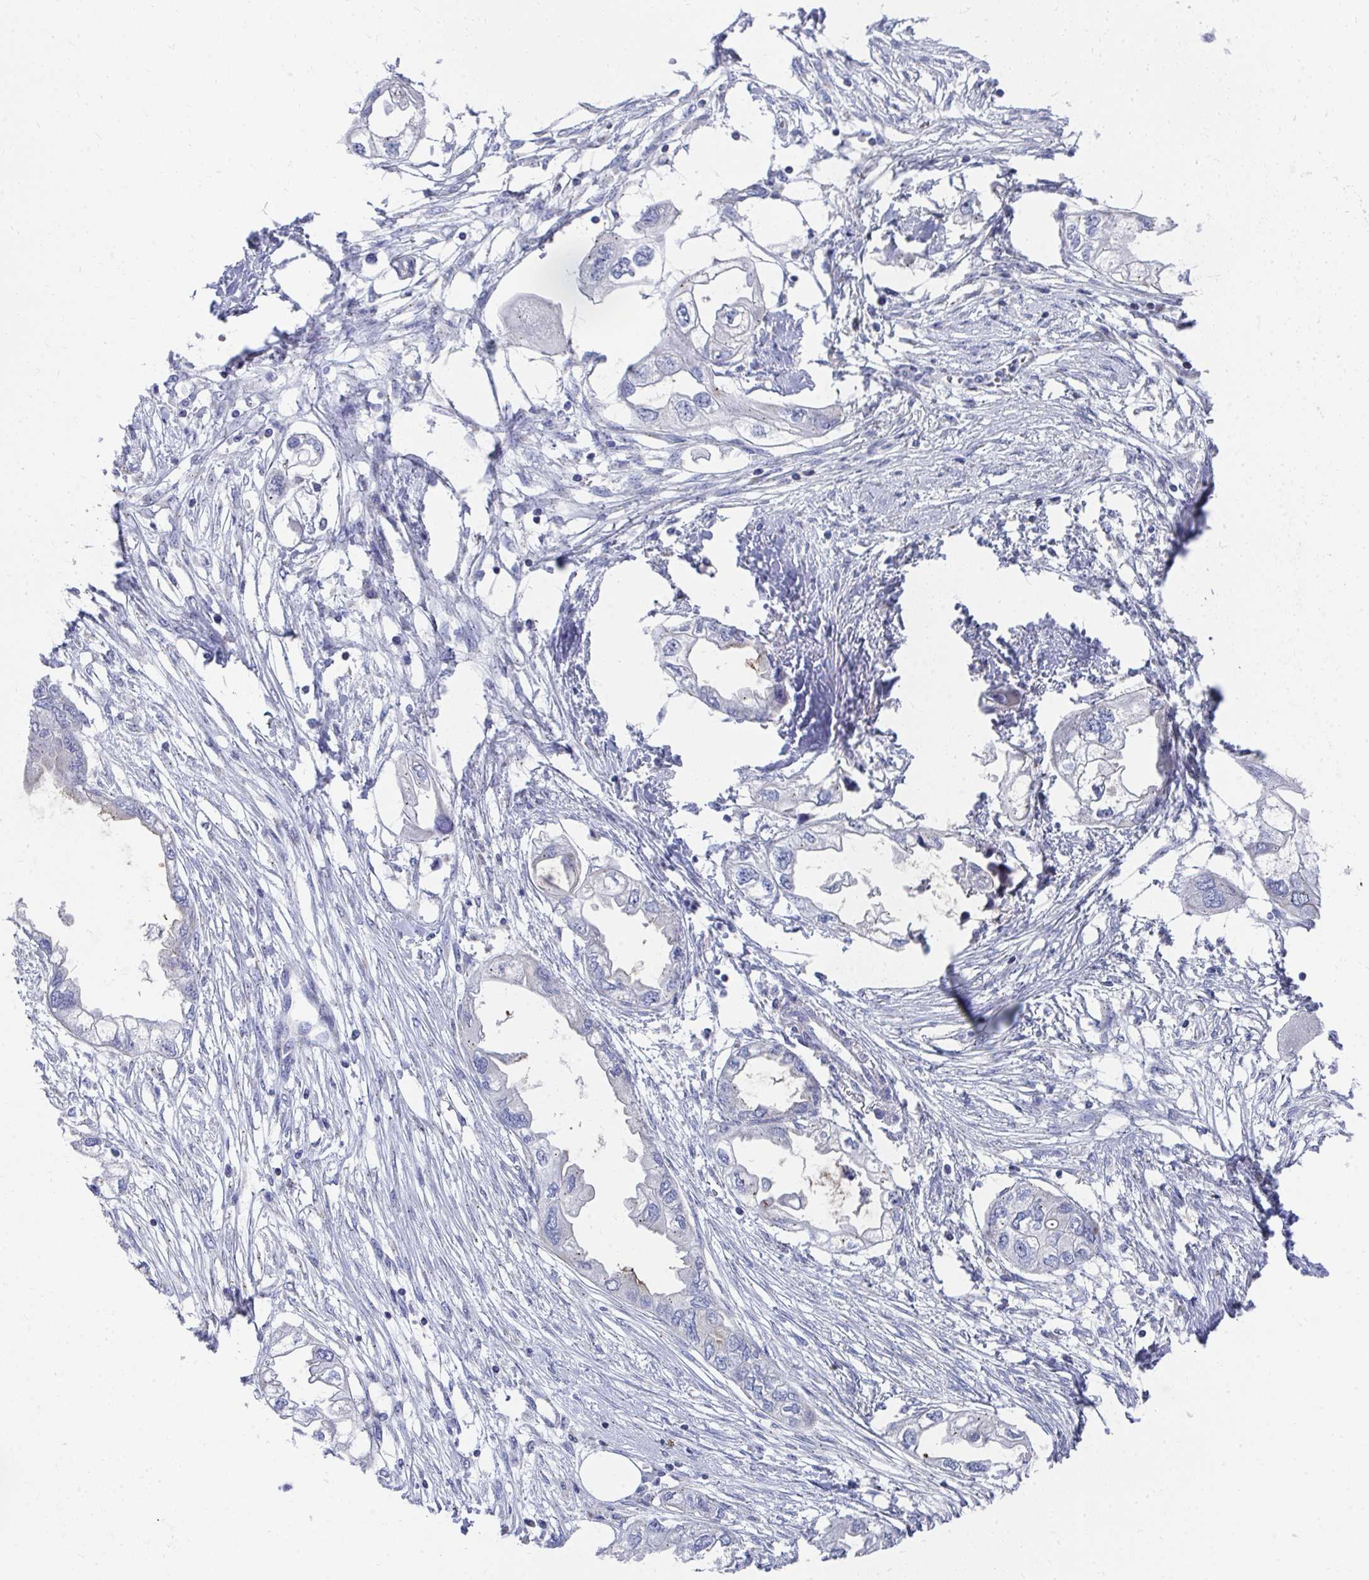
{"staining": {"intensity": "negative", "quantity": "none", "location": "none"}, "tissue": "endometrial cancer", "cell_type": "Tumor cells", "image_type": "cancer", "snomed": [{"axis": "morphology", "description": "Adenocarcinoma, NOS"}, {"axis": "morphology", "description": "Adenocarcinoma, metastatic, NOS"}, {"axis": "topography", "description": "Adipose tissue"}, {"axis": "topography", "description": "Endometrium"}], "caption": "DAB (3,3'-diaminobenzidine) immunohistochemical staining of metastatic adenocarcinoma (endometrial) exhibits no significant expression in tumor cells.", "gene": "TMPRSS2", "patient": {"sex": "female", "age": 67}}